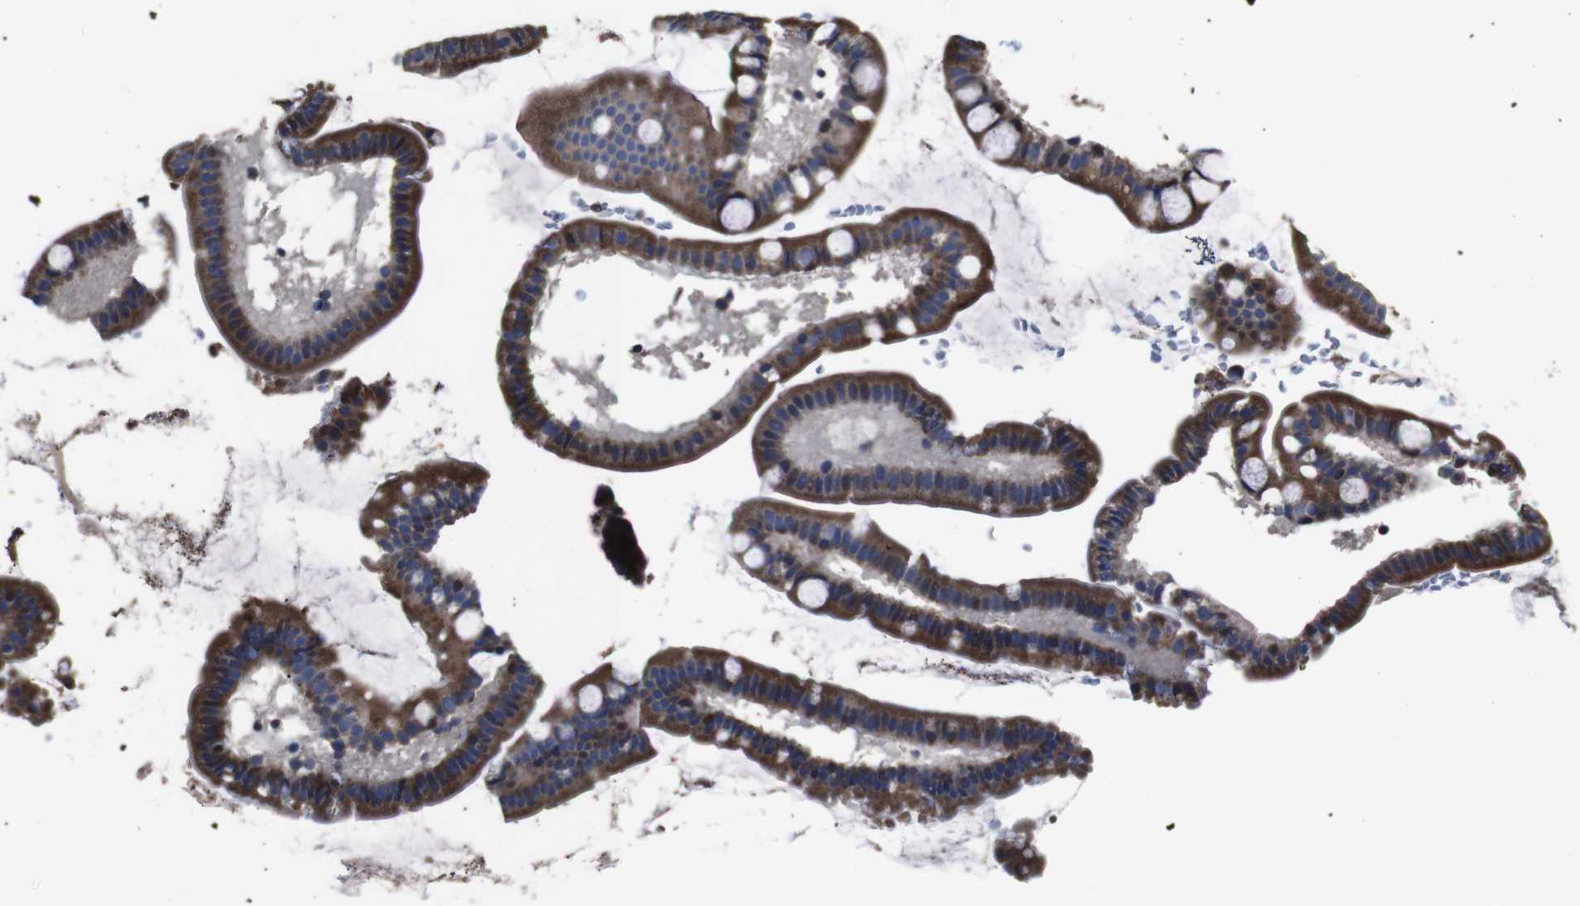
{"staining": {"intensity": "strong", "quantity": ">75%", "location": "cytoplasmic/membranous"}, "tissue": "small intestine", "cell_type": "Glandular cells", "image_type": "normal", "snomed": [{"axis": "morphology", "description": "Normal tissue, NOS"}, {"axis": "topography", "description": "Small intestine"}], "caption": "This photomicrograph displays normal small intestine stained with IHC to label a protein in brown. The cytoplasmic/membranous of glandular cells show strong positivity for the protein. Nuclei are counter-stained blue.", "gene": "SNN", "patient": {"sex": "female", "age": 84}}